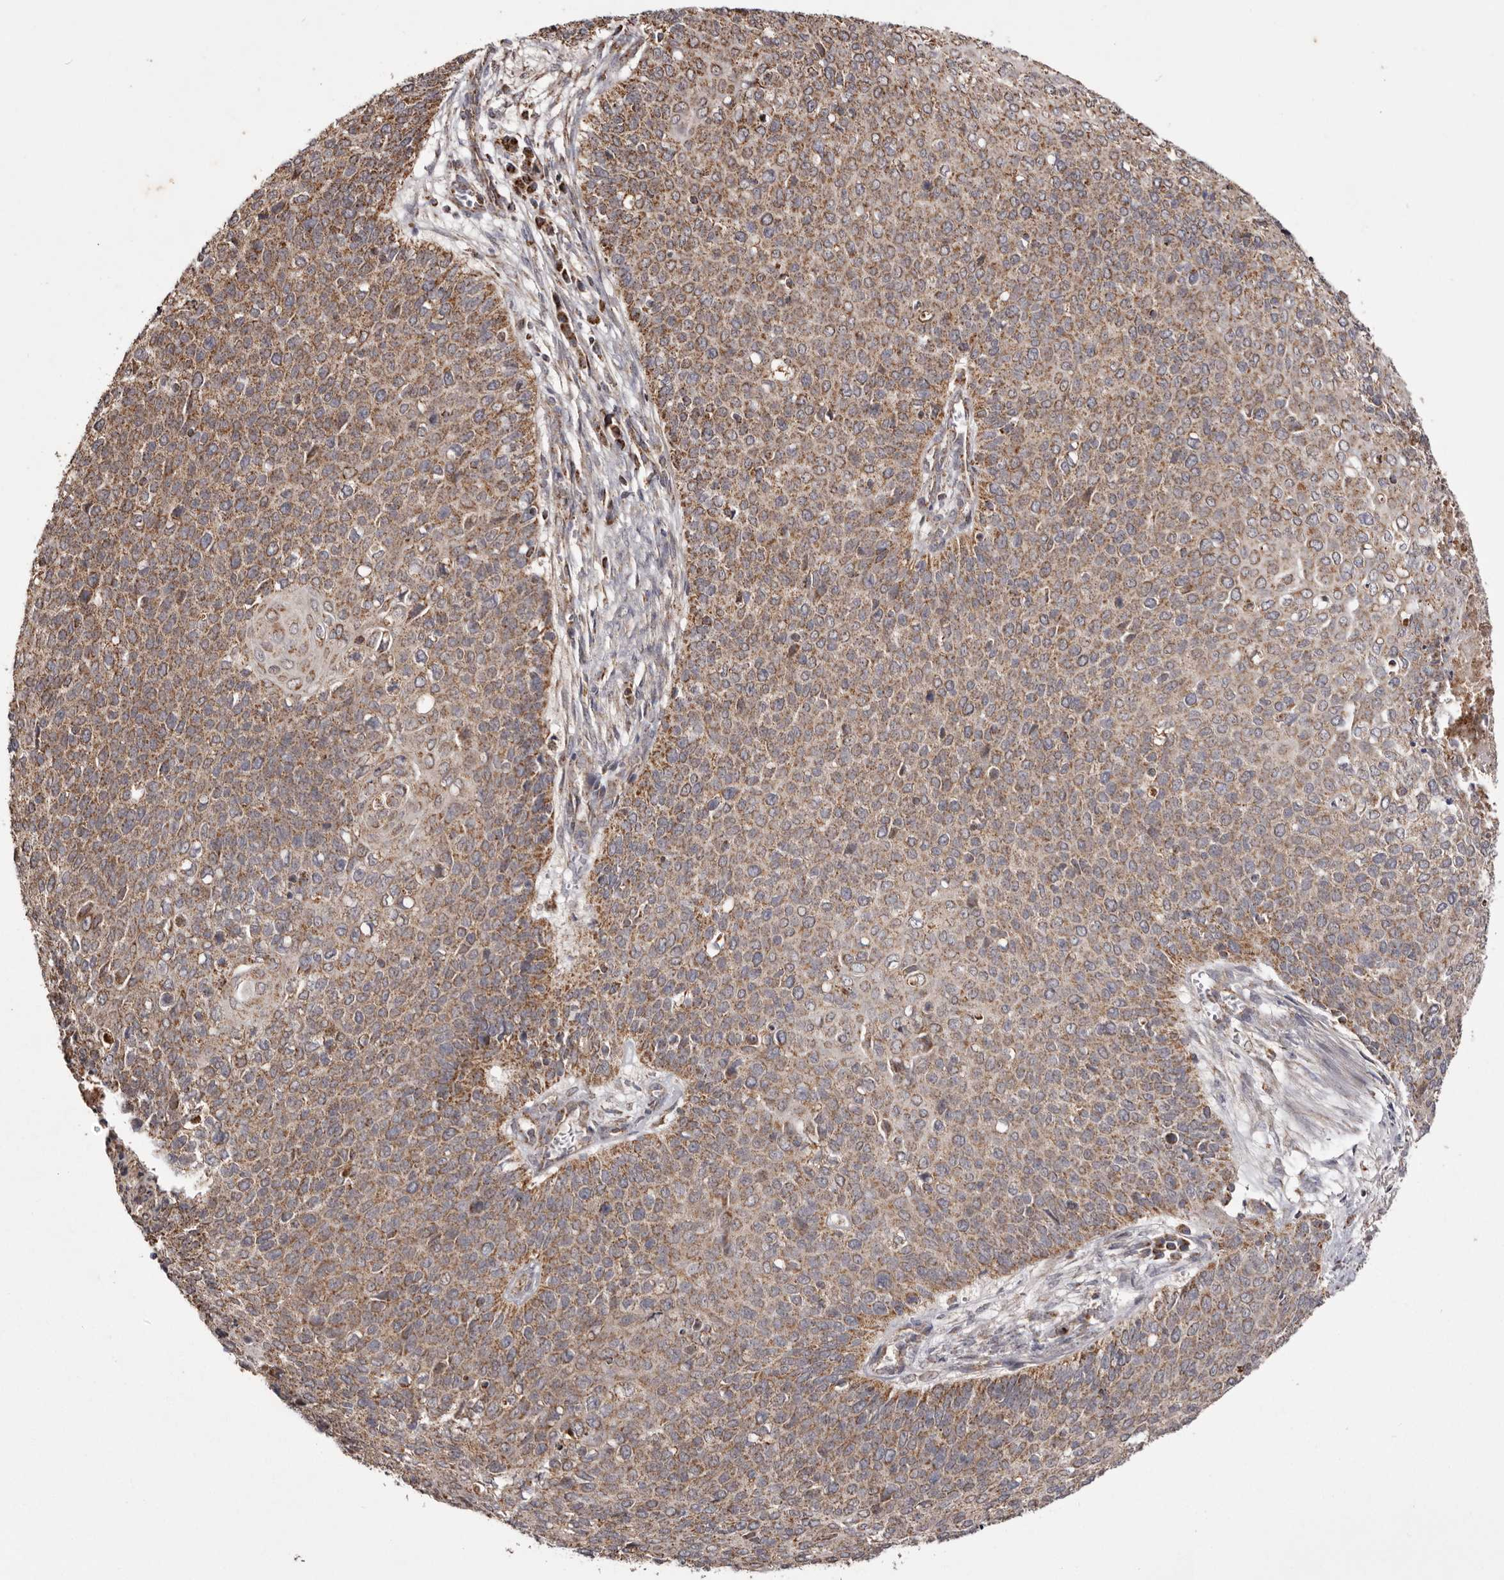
{"staining": {"intensity": "moderate", "quantity": ">75%", "location": "cytoplasmic/membranous"}, "tissue": "cervical cancer", "cell_type": "Tumor cells", "image_type": "cancer", "snomed": [{"axis": "morphology", "description": "Squamous cell carcinoma, NOS"}, {"axis": "topography", "description": "Cervix"}], "caption": "DAB (3,3'-diaminobenzidine) immunohistochemical staining of human cervical squamous cell carcinoma reveals moderate cytoplasmic/membranous protein positivity in approximately >75% of tumor cells.", "gene": "CPLANE2", "patient": {"sex": "female", "age": 39}}